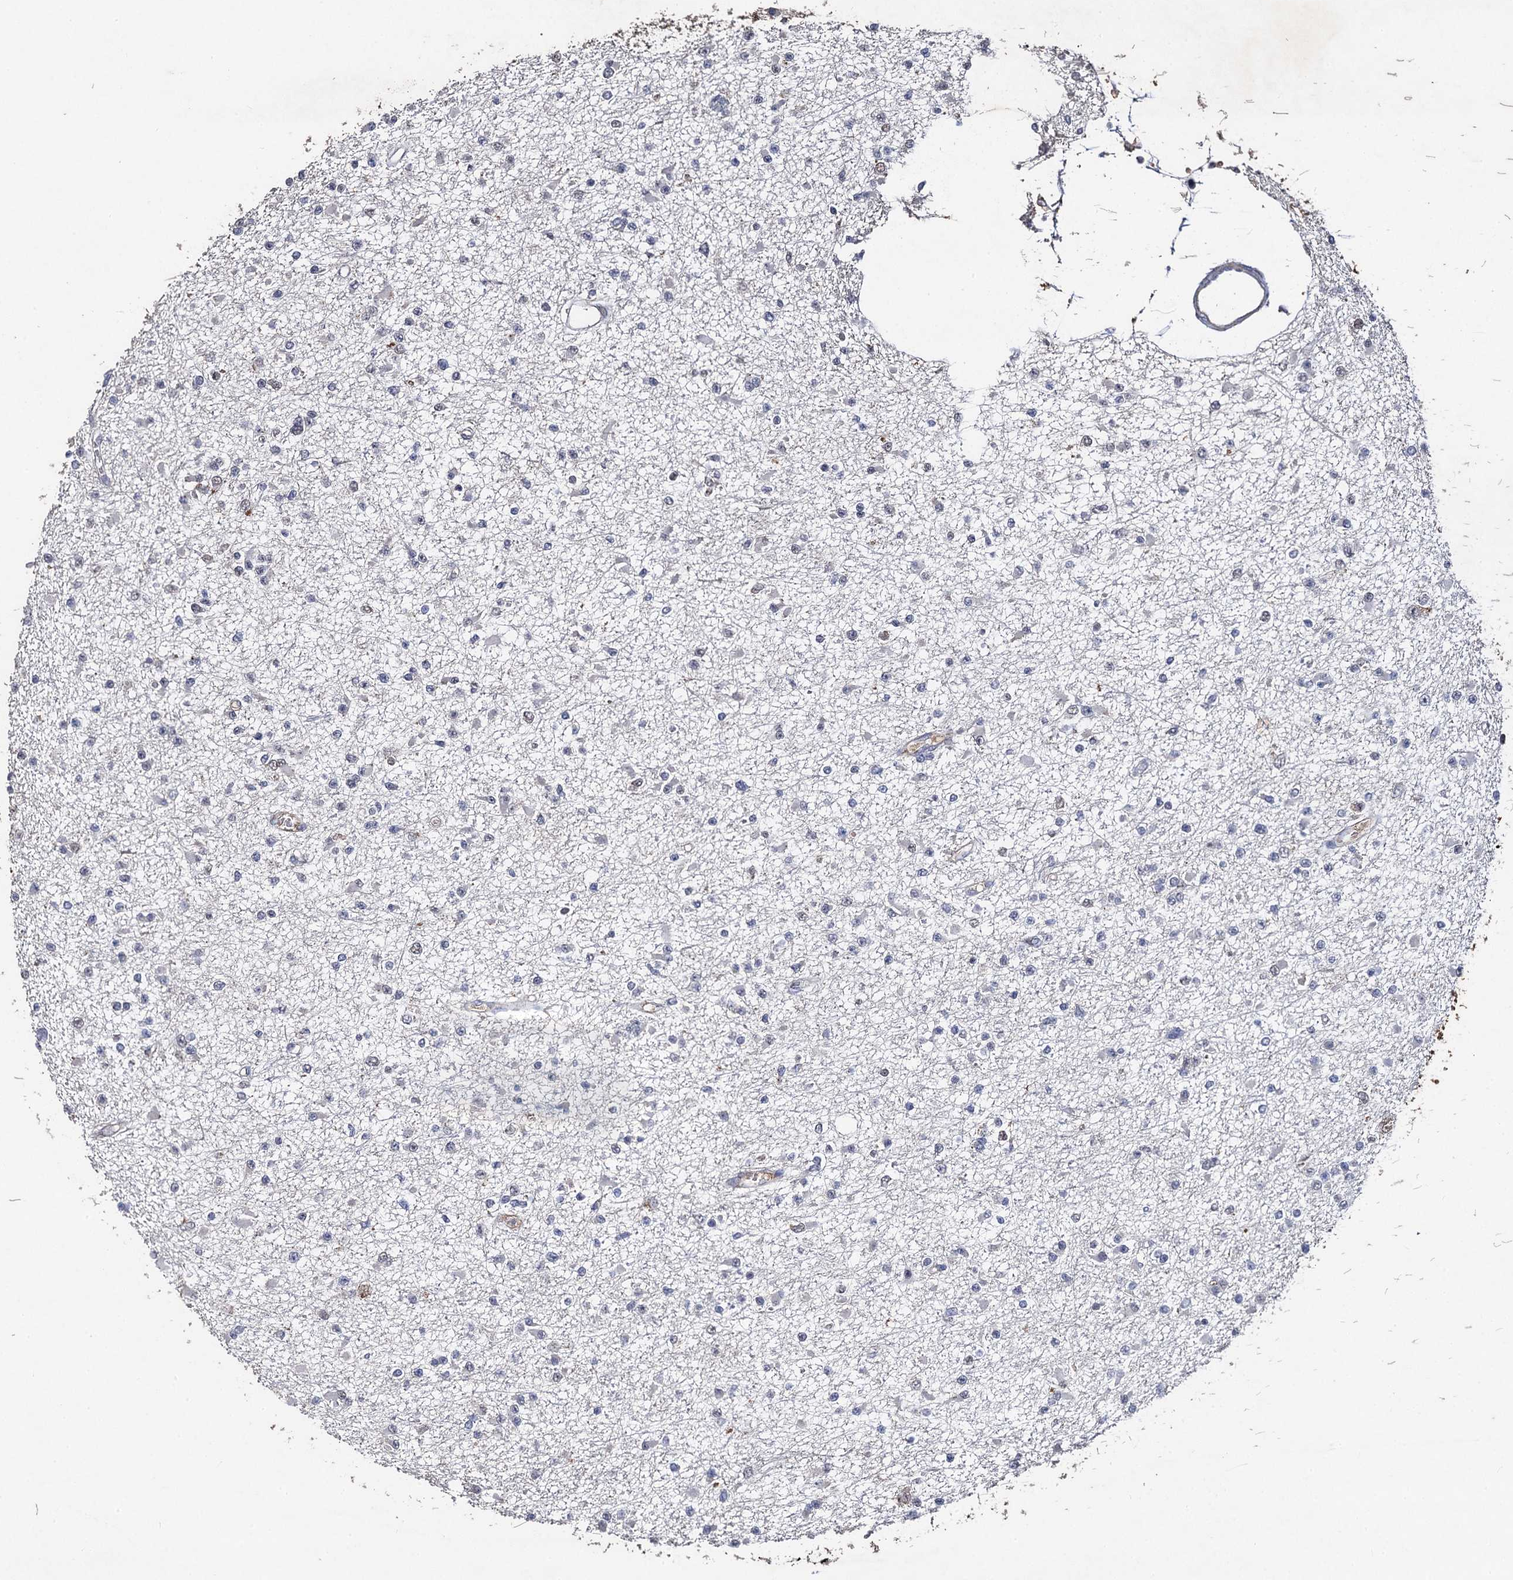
{"staining": {"intensity": "negative", "quantity": "none", "location": "none"}, "tissue": "glioma", "cell_type": "Tumor cells", "image_type": "cancer", "snomed": [{"axis": "morphology", "description": "Glioma, malignant, Low grade"}, {"axis": "topography", "description": "Brain"}], "caption": "Immunohistochemical staining of malignant glioma (low-grade) displays no significant positivity in tumor cells. The staining was performed using DAB (3,3'-diaminobenzidine) to visualize the protein expression in brown, while the nuclei were stained in blue with hematoxylin (Magnification: 20x).", "gene": "PPTC7", "patient": {"sex": "female", "age": 22}}